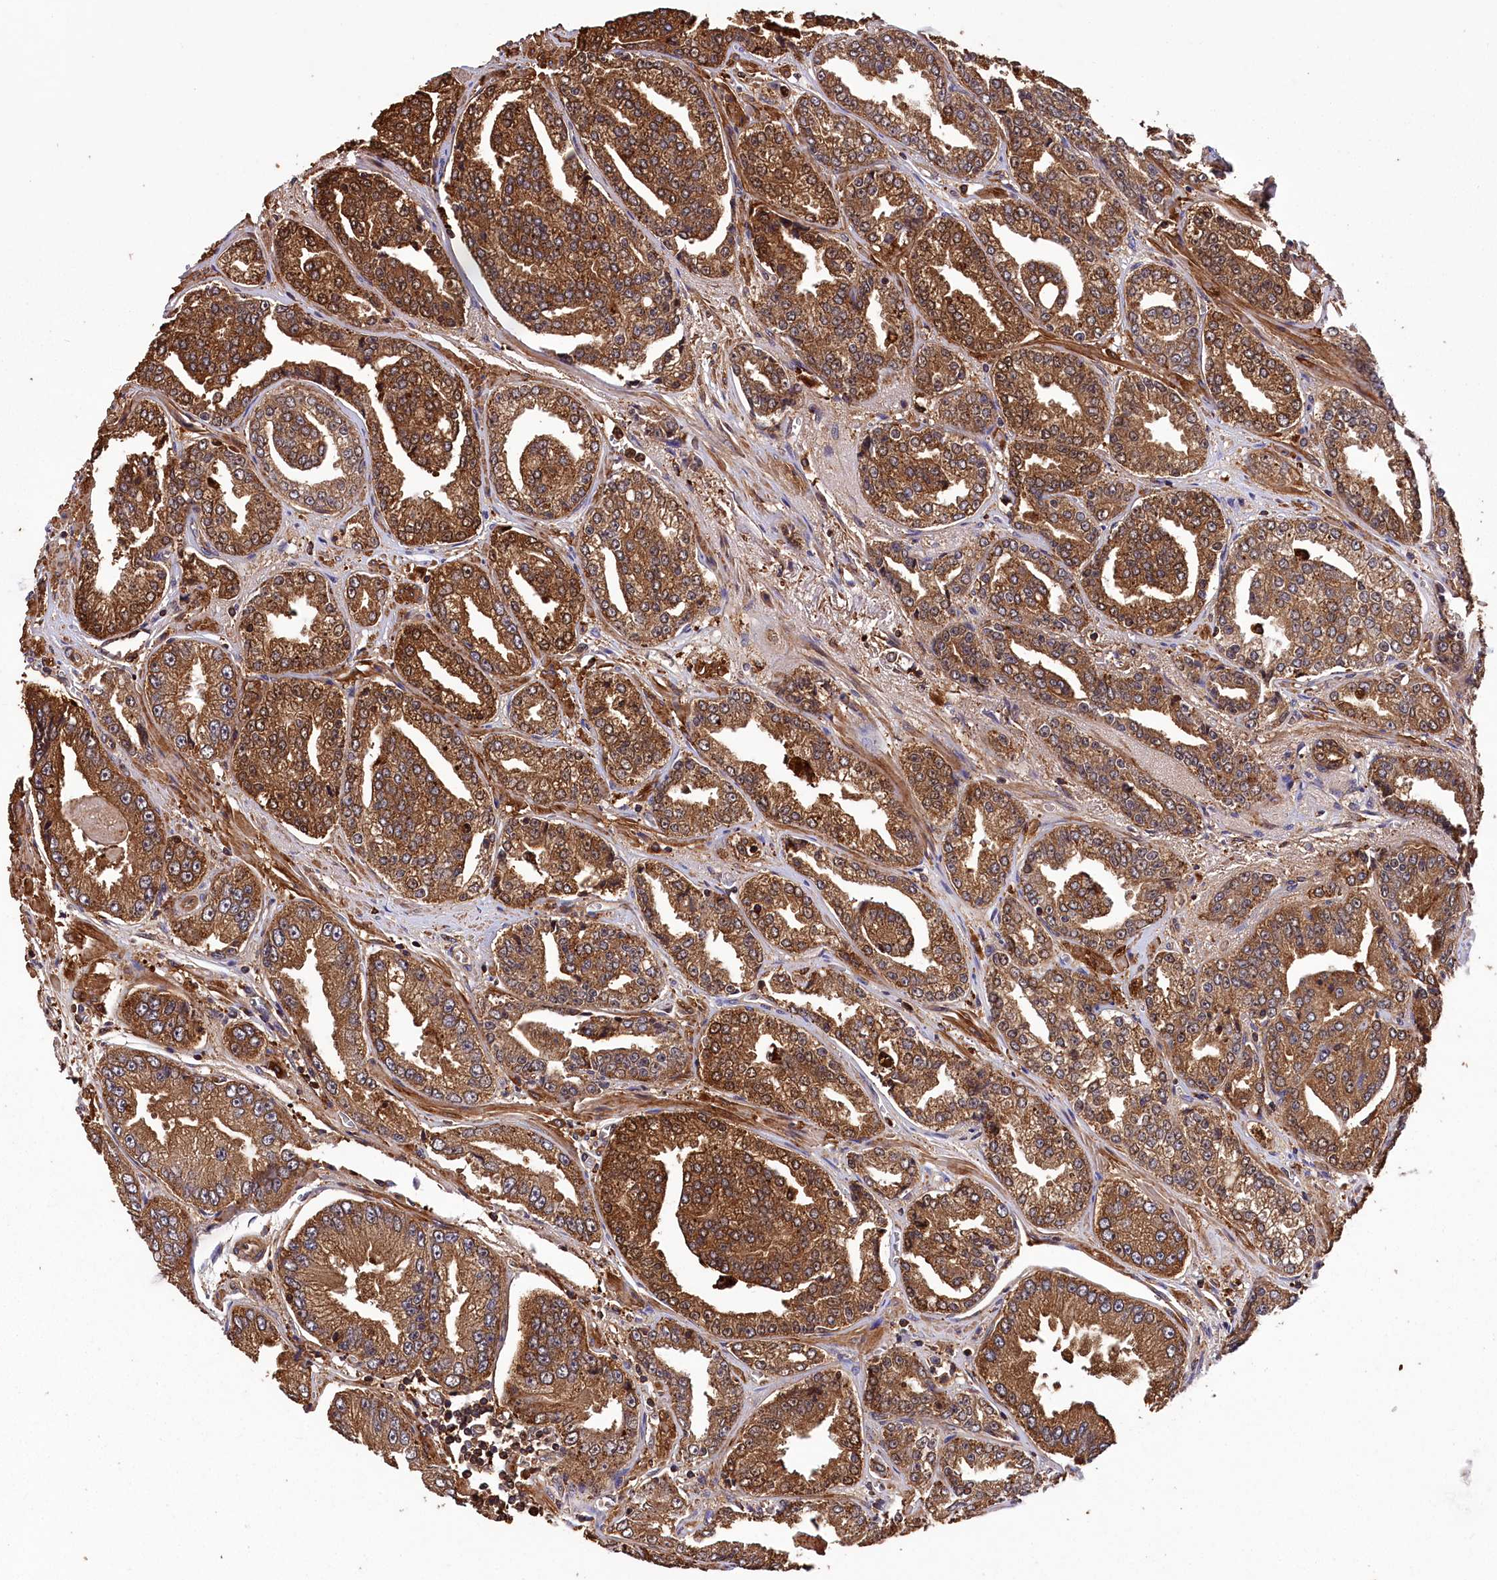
{"staining": {"intensity": "strong", "quantity": ">75%", "location": "cytoplasmic/membranous"}, "tissue": "prostate cancer", "cell_type": "Tumor cells", "image_type": "cancer", "snomed": [{"axis": "morphology", "description": "Adenocarcinoma, High grade"}, {"axis": "topography", "description": "Prostate"}], "caption": "Protein staining of adenocarcinoma (high-grade) (prostate) tissue reveals strong cytoplasmic/membranous staining in about >75% of tumor cells.", "gene": "DPP3", "patient": {"sex": "male", "age": 71}}